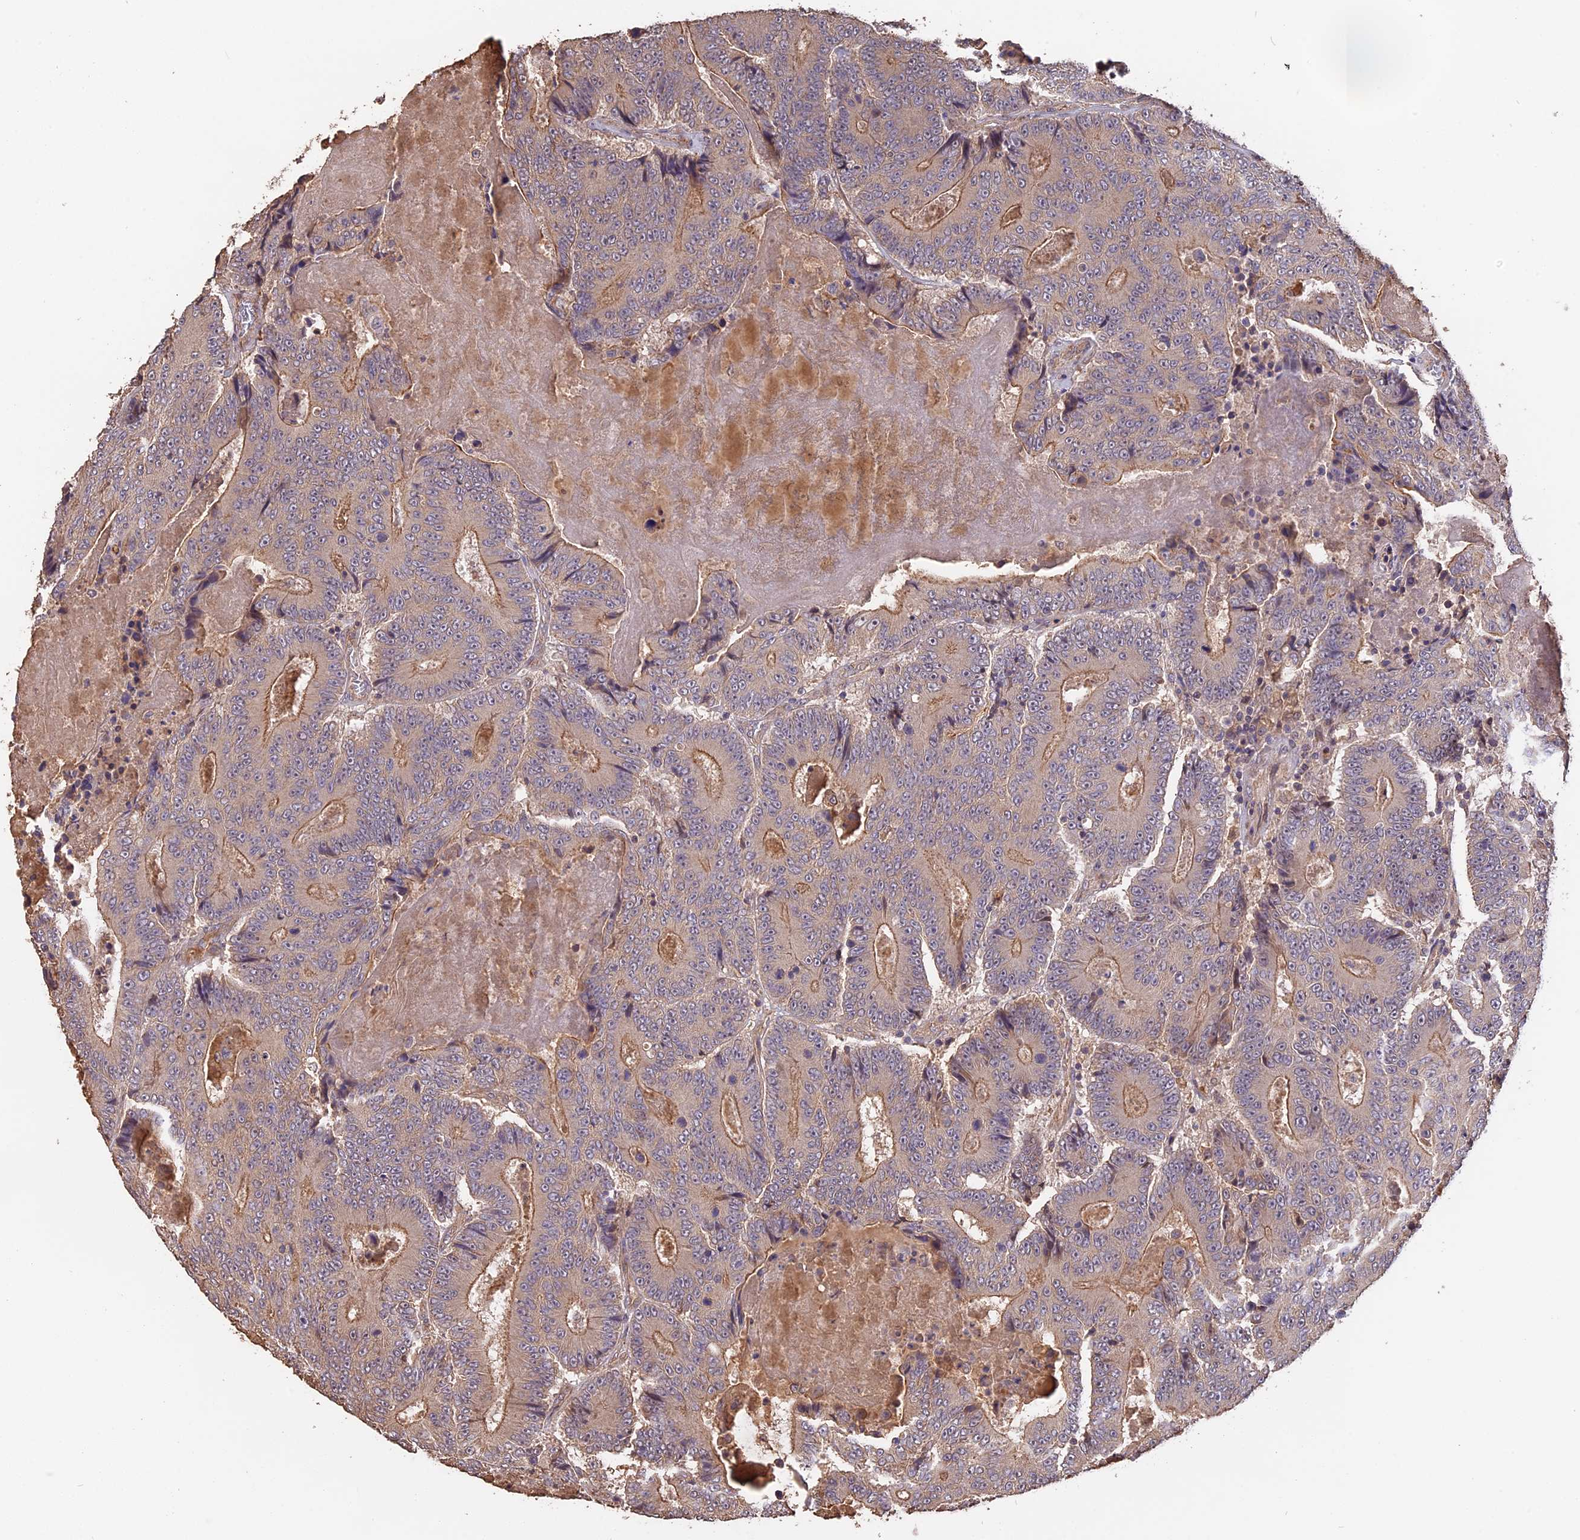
{"staining": {"intensity": "moderate", "quantity": "<25%", "location": "cytoplasmic/membranous"}, "tissue": "colorectal cancer", "cell_type": "Tumor cells", "image_type": "cancer", "snomed": [{"axis": "morphology", "description": "Adenocarcinoma, NOS"}, {"axis": "topography", "description": "Colon"}], "caption": "Tumor cells exhibit moderate cytoplasmic/membranous expression in about <25% of cells in colorectal adenocarcinoma.", "gene": "RASAL1", "patient": {"sex": "male", "age": 83}}